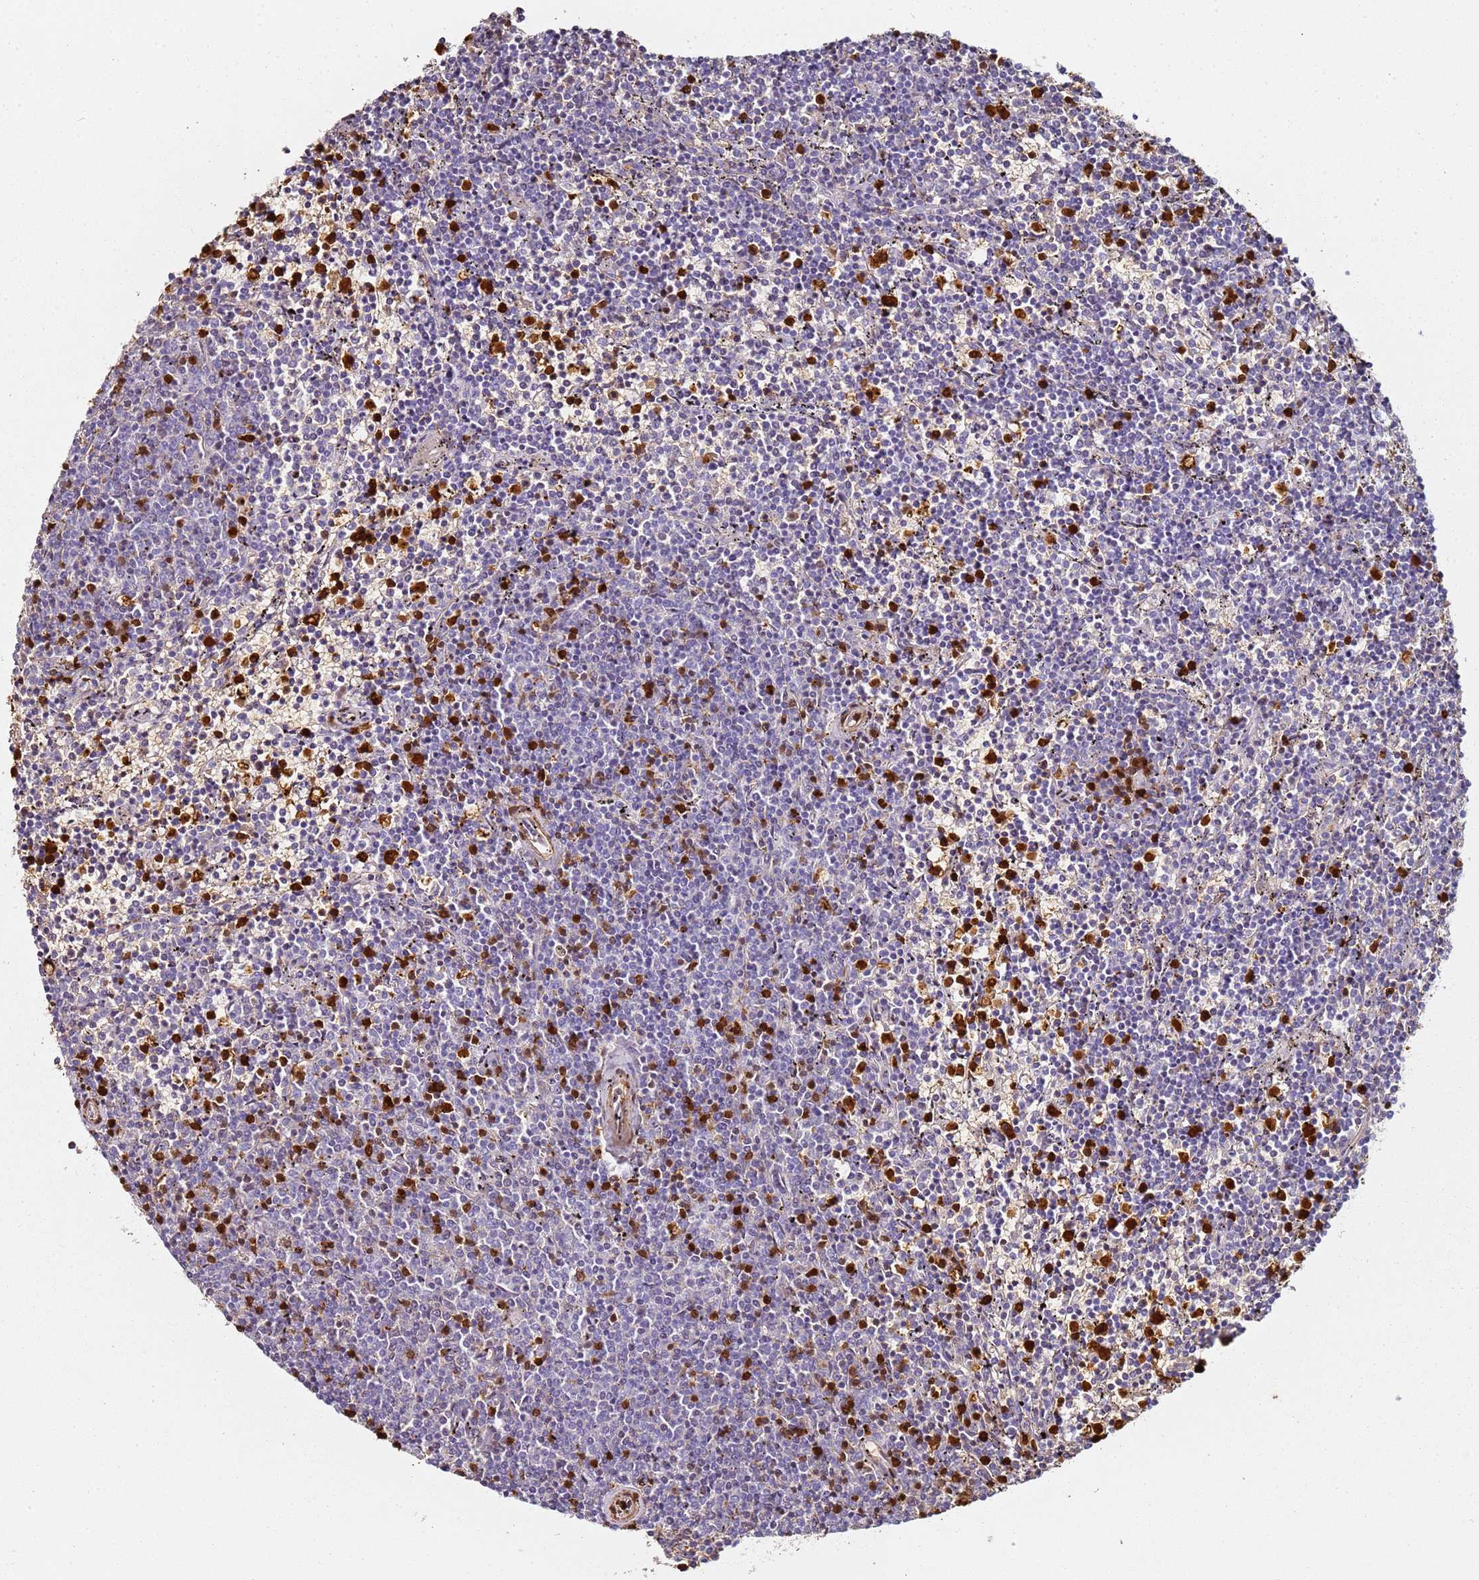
{"staining": {"intensity": "negative", "quantity": "none", "location": "none"}, "tissue": "lymphoma", "cell_type": "Tumor cells", "image_type": "cancer", "snomed": [{"axis": "morphology", "description": "Malignant lymphoma, non-Hodgkin's type, Low grade"}, {"axis": "topography", "description": "Spleen"}], "caption": "This is an IHC photomicrograph of human malignant lymphoma, non-Hodgkin's type (low-grade). There is no expression in tumor cells.", "gene": "S100A4", "patient": {"sex": "female", "age": 50}}